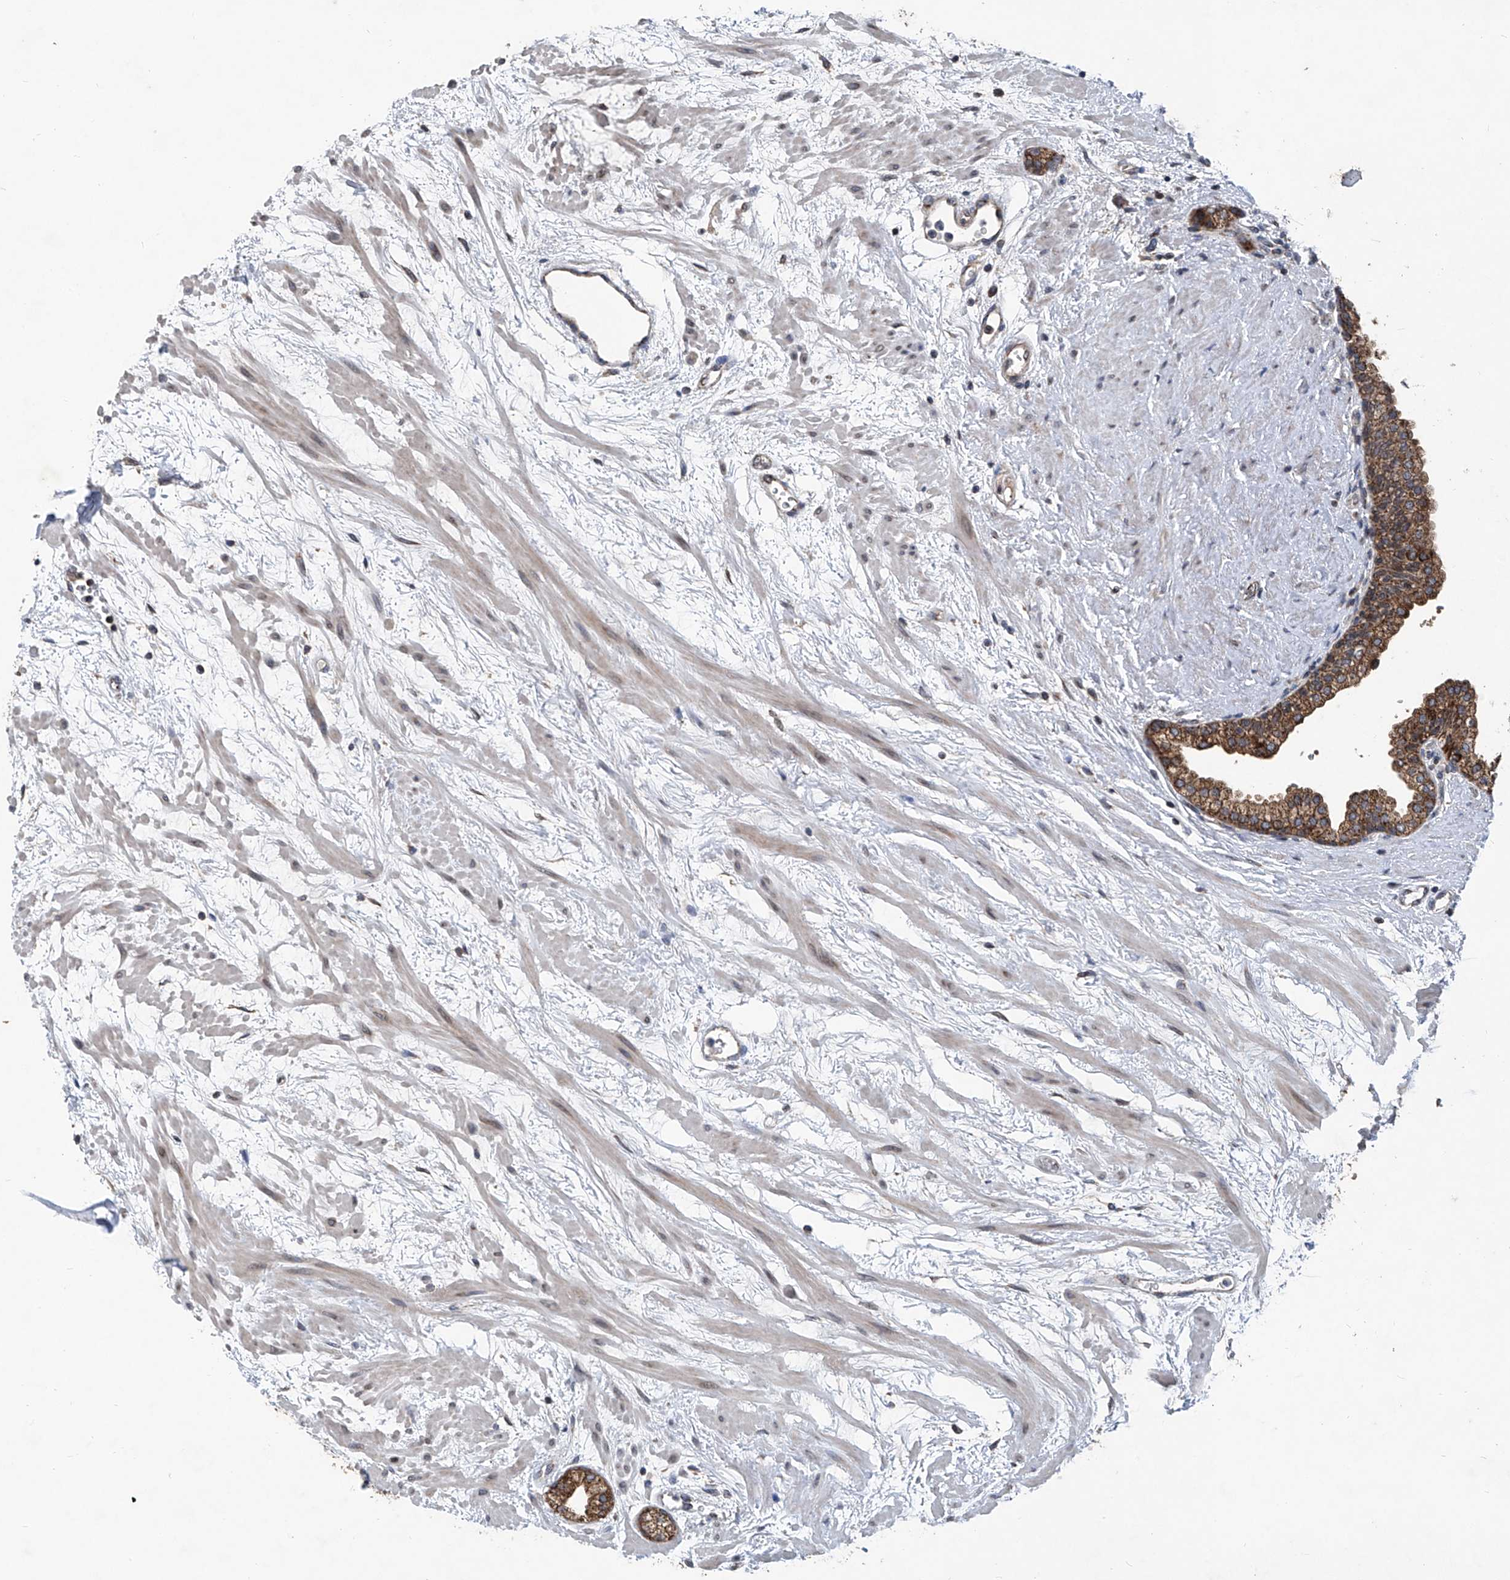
{"staining": {"intensity": "strong", "quantity": ">75%", "location": "cytoplasmic/membranous"}, "tissue": "prostate", "cell_type": "Glandular cells", "image_type": "normal", "snomed": [{"axis": "morphology", "description": "Normal tissue, NOS"}, {"axis": "topography", "description": "Prostate"}], "caption": "The immunohistochemical stain labels strong cytoplasmic/membranous expression in glandular cells of benign prostate. Using DAB (brown) and hematoxylin (blue) stains, captured at high magnification using brightfield microscopy.", "gene": "BCKDHB", "patient": {"sex": "male", "age": 48}}